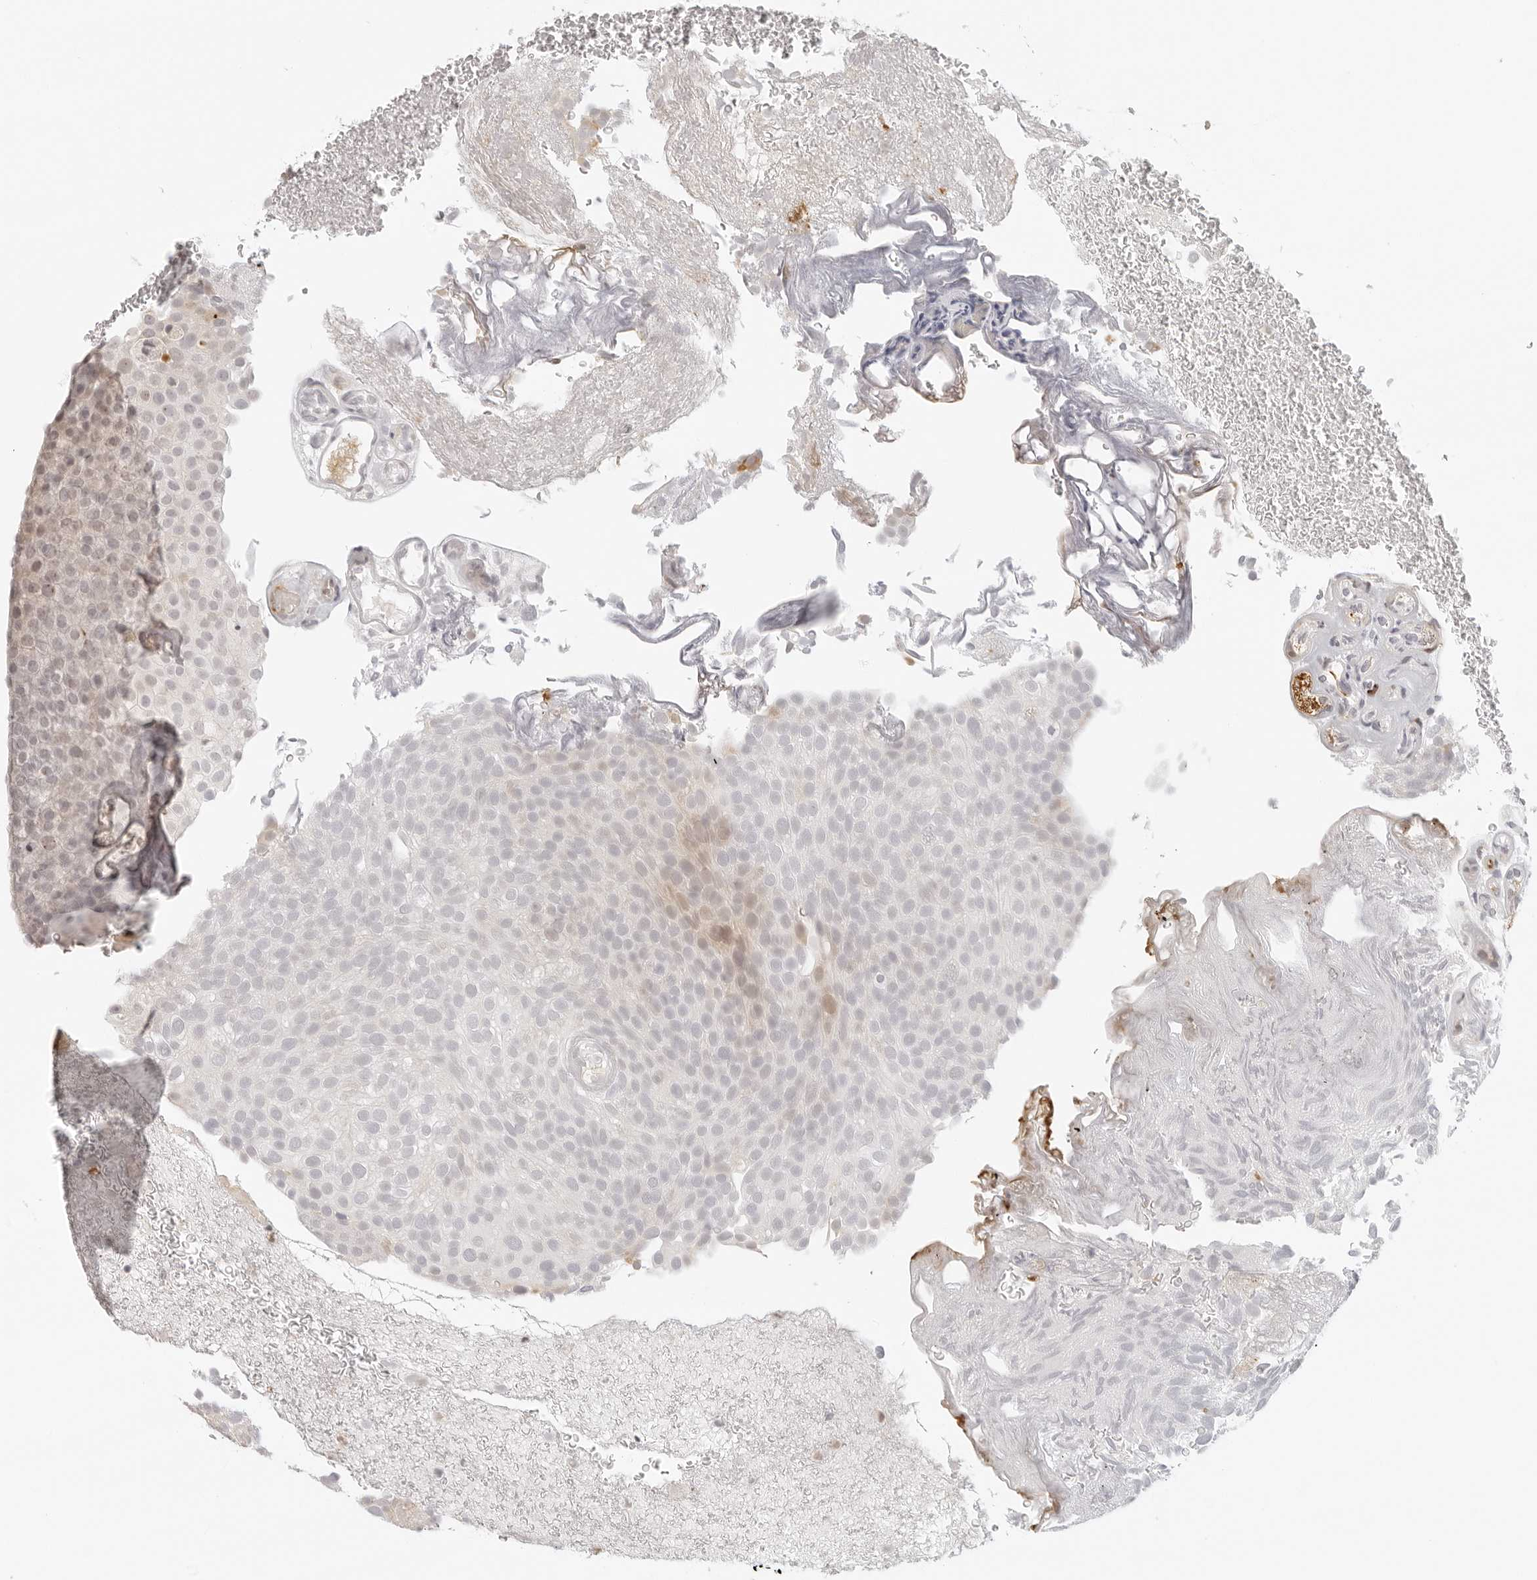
{"staining": {"intensity": "negative", "quantity": "none", "location": "none"}, "tissue": "urothelial cancer", "cell_type": "Tumor cells", "image_type": "cancer", "snomed": [{"axis": "morphology", "description": "Urothelial carcinoma, Low grade"}, {"axis": "topography", "description": "Urinary bladder"}], "caption": "Tumor cells are negative for protein expression in human urothelial cancer.", "gene": "ZNF678", "patient": {"sex": "male", "age": 78}}